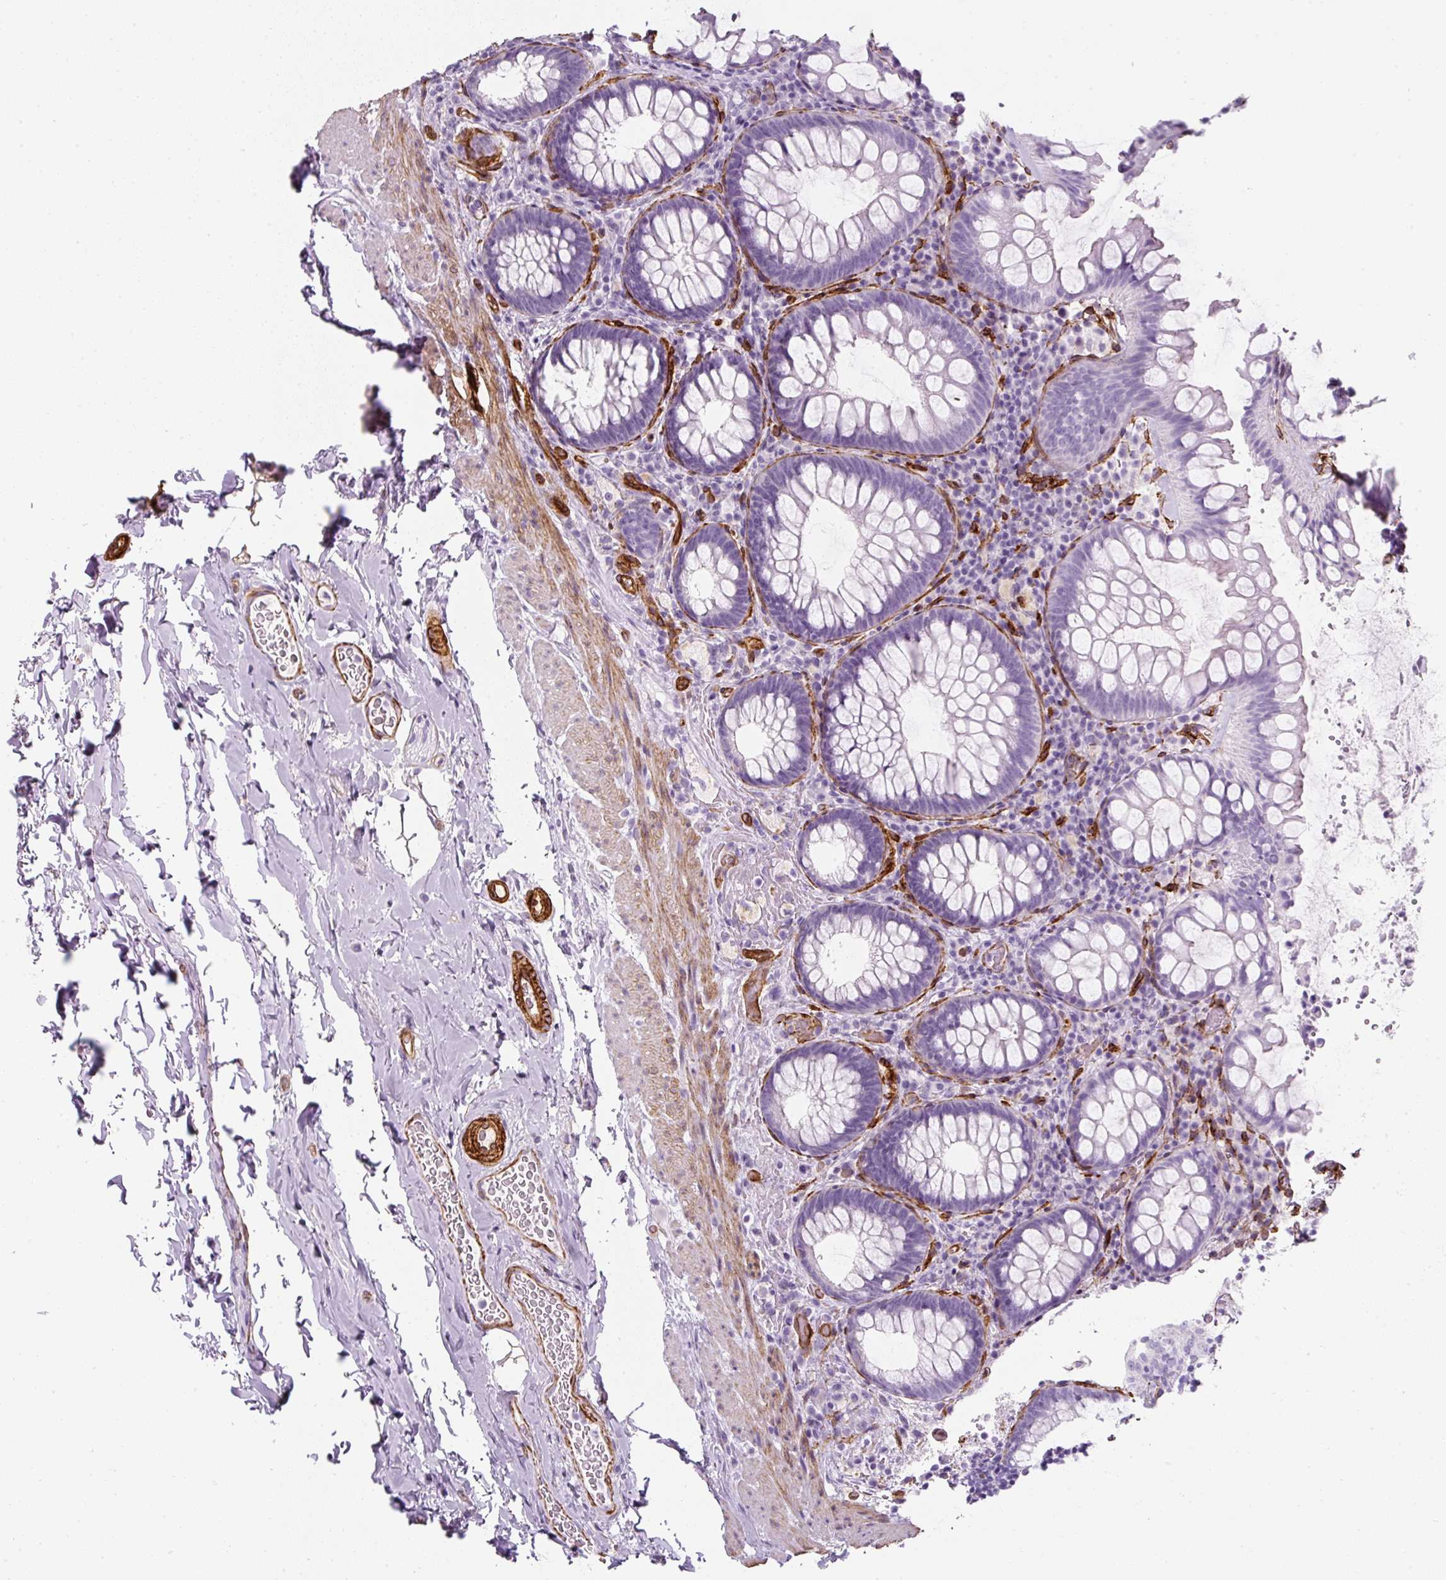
{"staining": {"intensity": "negative", "quantity": "none", "location": "none"}, "tissue": "rectum", "cell_type": "Glandular cells", "image_type": "normal", "snomed": [{"axis": "morphology", "description": "Normal tissue, NOS"}, {"axis": "topography", "description": "Rectum"}], "caption": "A histopathology image of rectum stained for a protein exhibits no brown staining in glandular cells.", "gene": "CAVIN3", "patient": {"sex": "female", "age": 69}}